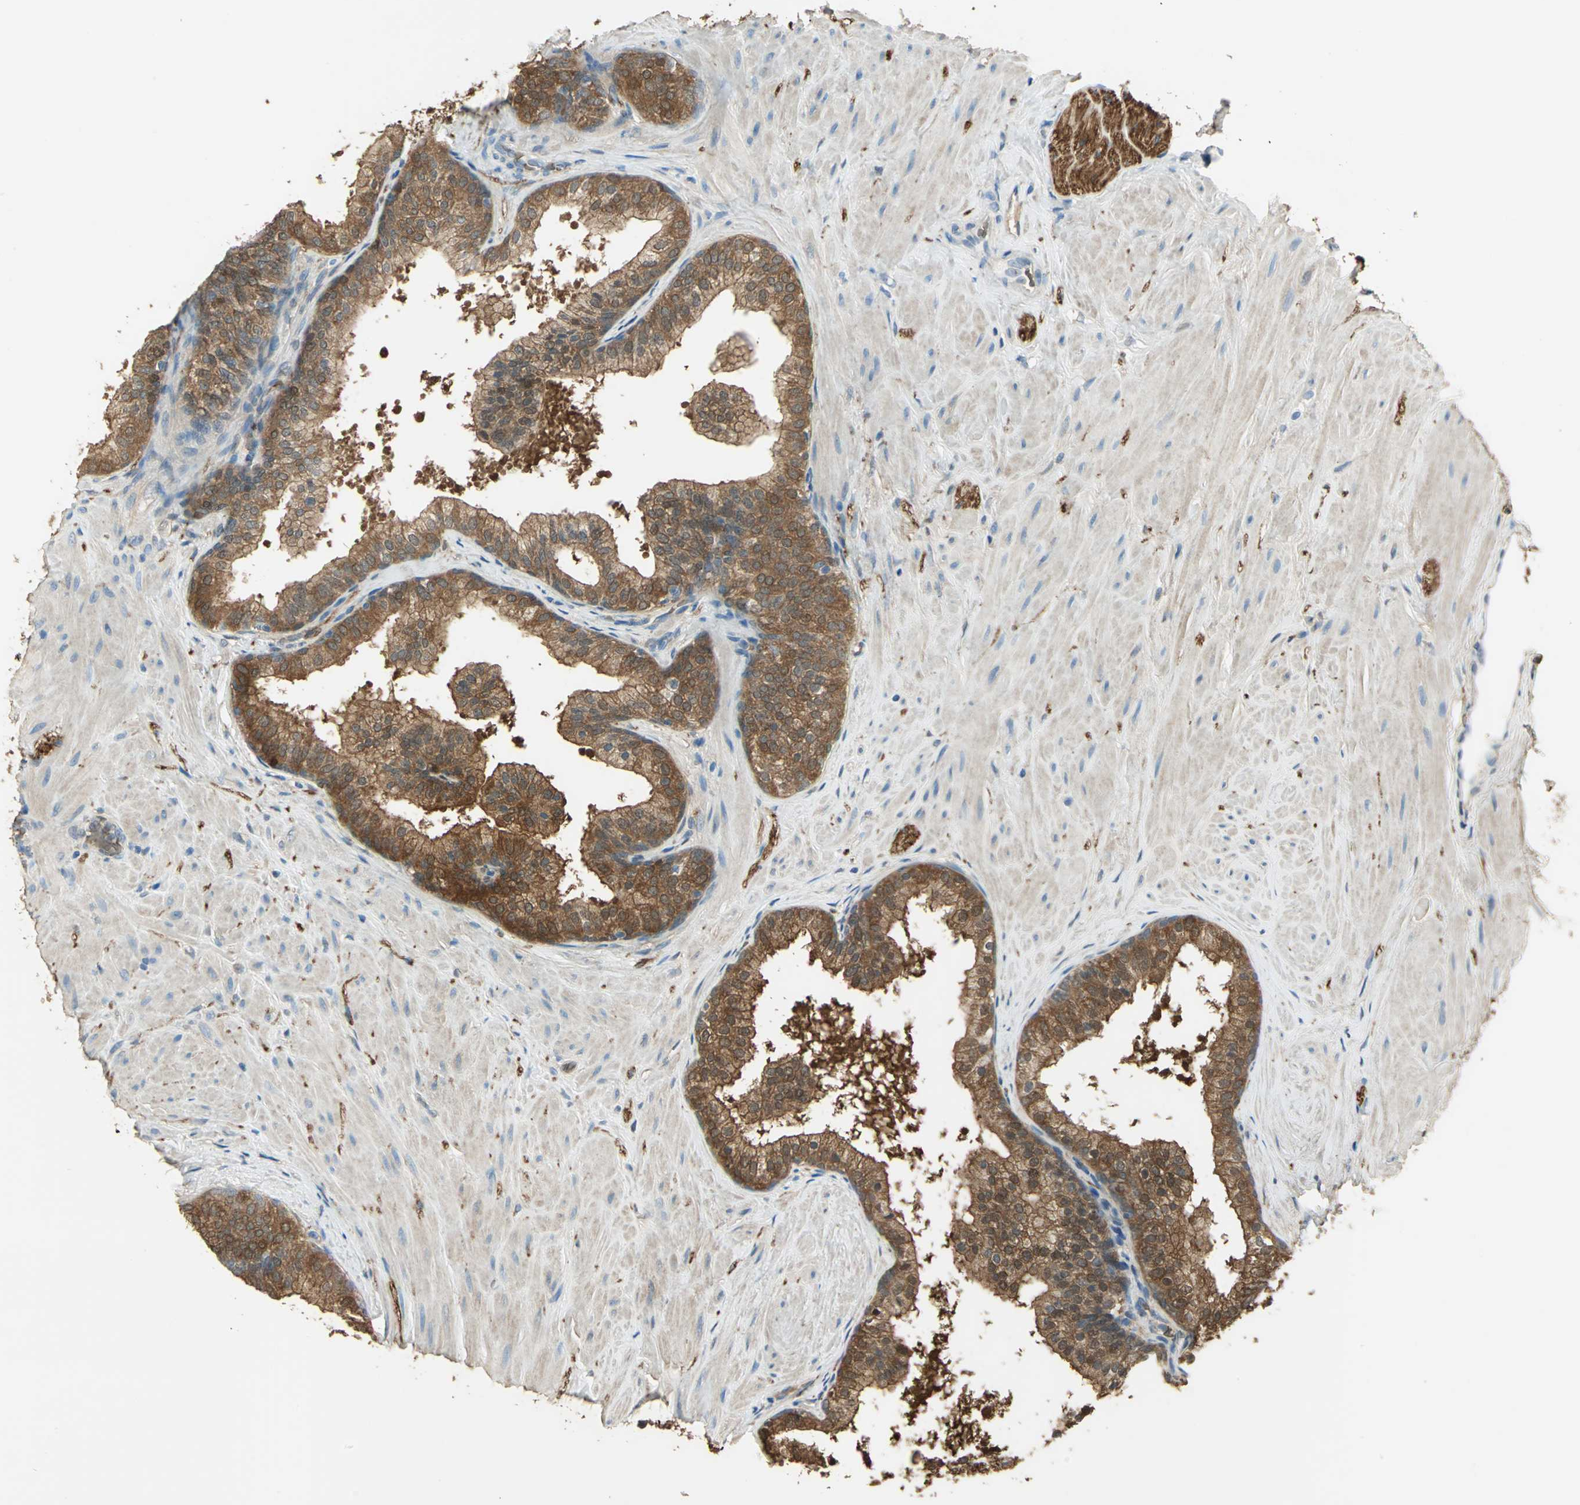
{"staining": {"intensity": "strong", "quantity": ">75%", "location": "cytoplasmic/membranous,nuclear"}, "tissue": "prostate", "cell_type": "Glandular cells", "image_type": "normal", "snomed": [{"axis": "morphology", "description": "Normal tissue, NOS"}, {"axis": "topography", "description": "Prostate"}], "caption": "Brown immunohistochemical staining in unremarkable prostate exhibits strong cytoplasmic/membranous,nuclear expression in about >75% of glandular cells.", "gene": "DDAH1", "patient": {"sex": "male", "age": 60}}